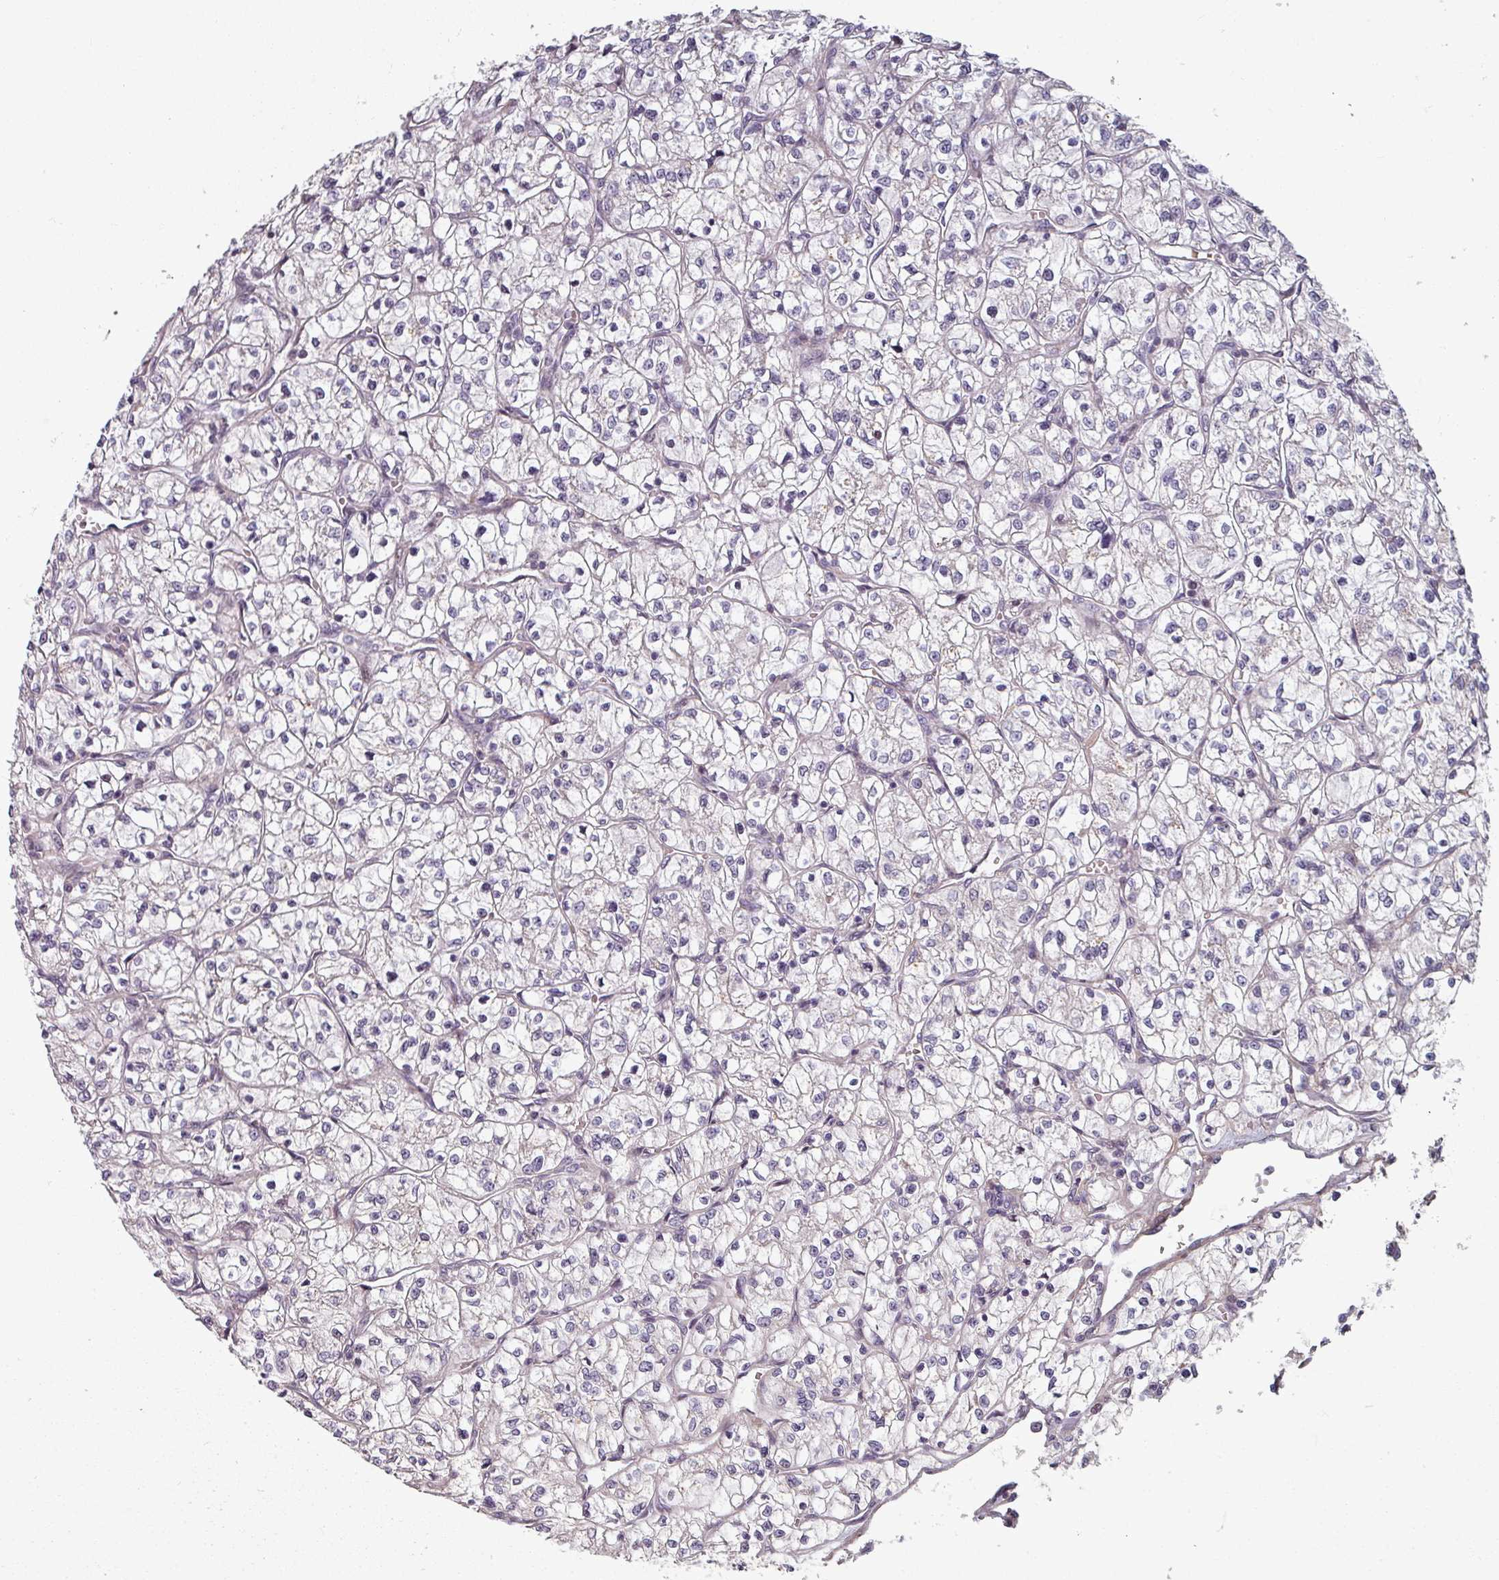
{"staining": {"intensity": "negative", "quantity": "none", "location": "none"}, "tissue": "renal cancer", "cell_type": "Tumor cells", "image_type": "cancer", "snomed": [{"axis": "morphology", "description": "Adenocarcinoma, NOS"}, {"axis": "topography", "description": "Kidney"}], "caption": "High magnification brightfield microscopy of renal cancer (adenocarcinoma) stained with DAB (3,3'-diaminobenzidine) (brown) and counterstained with hematoxylin (blue): tumor cells show no significant staining.", "gene": "CYB5RL", "patient": {"sex": "female", "age": 64}}